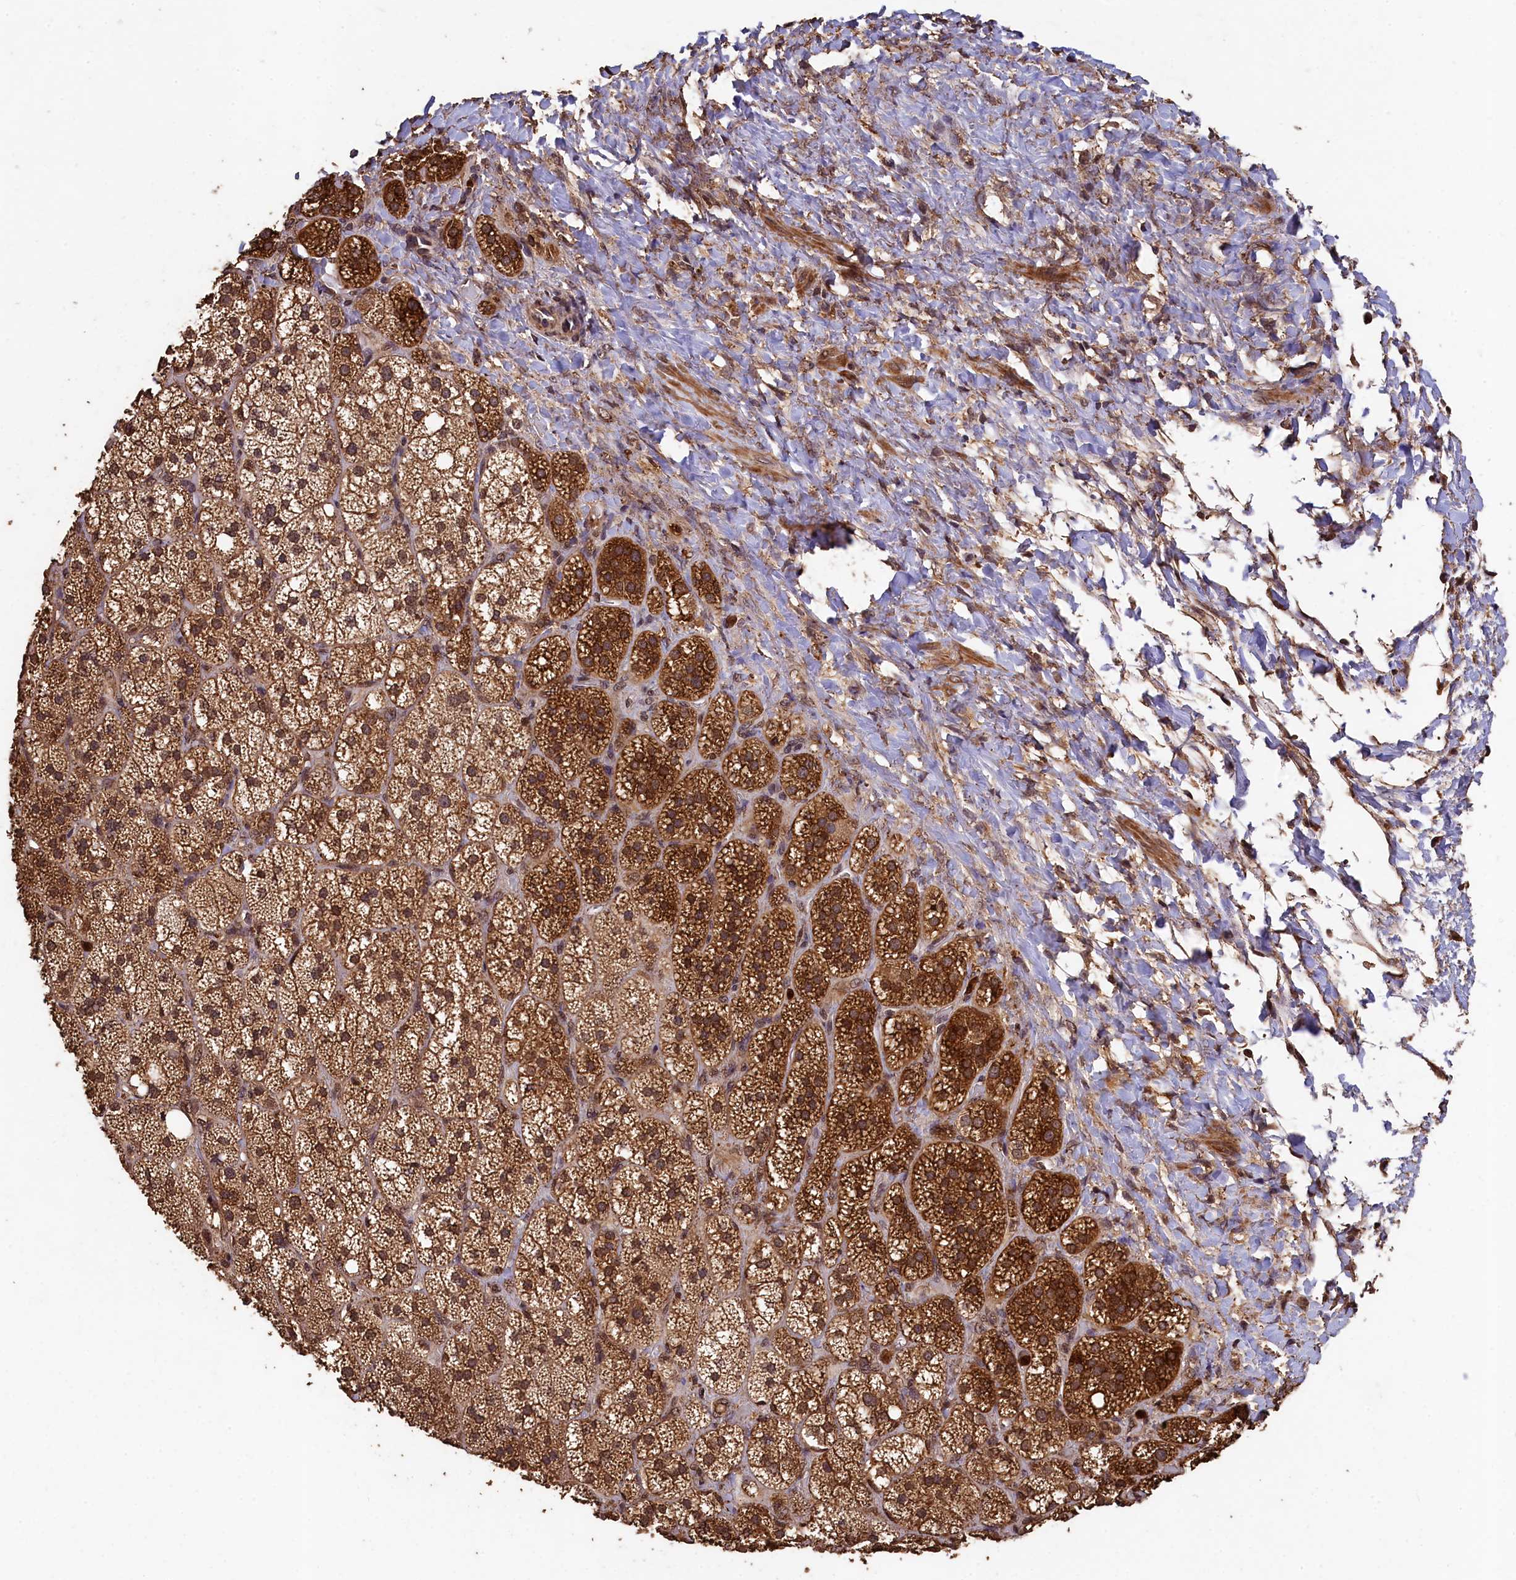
{"staining": {"intensity": "moderate", "quantity": ">75%", "location": "cytoplasmic/membranous,nuclear"}, "tissue": "adrenal gland", "cell_type": "Glandular cells", "image_type": "normal", "snomed": [{"axis": "morphology", "description": "Normal tissue, NOS"}, {"axis": "topography", "description": "Adrenal gland"}], "caption": "Benign adrenal gland displays moderate cytoplasmic/membranous,nuclear positivity in about >75% of glandular cells, visualized by immunohistochemistry. (IHC, brightfield microscopy, high magnification).", "gene": "CEP57L1", "patient": {"sex": "male", "age": 61}}